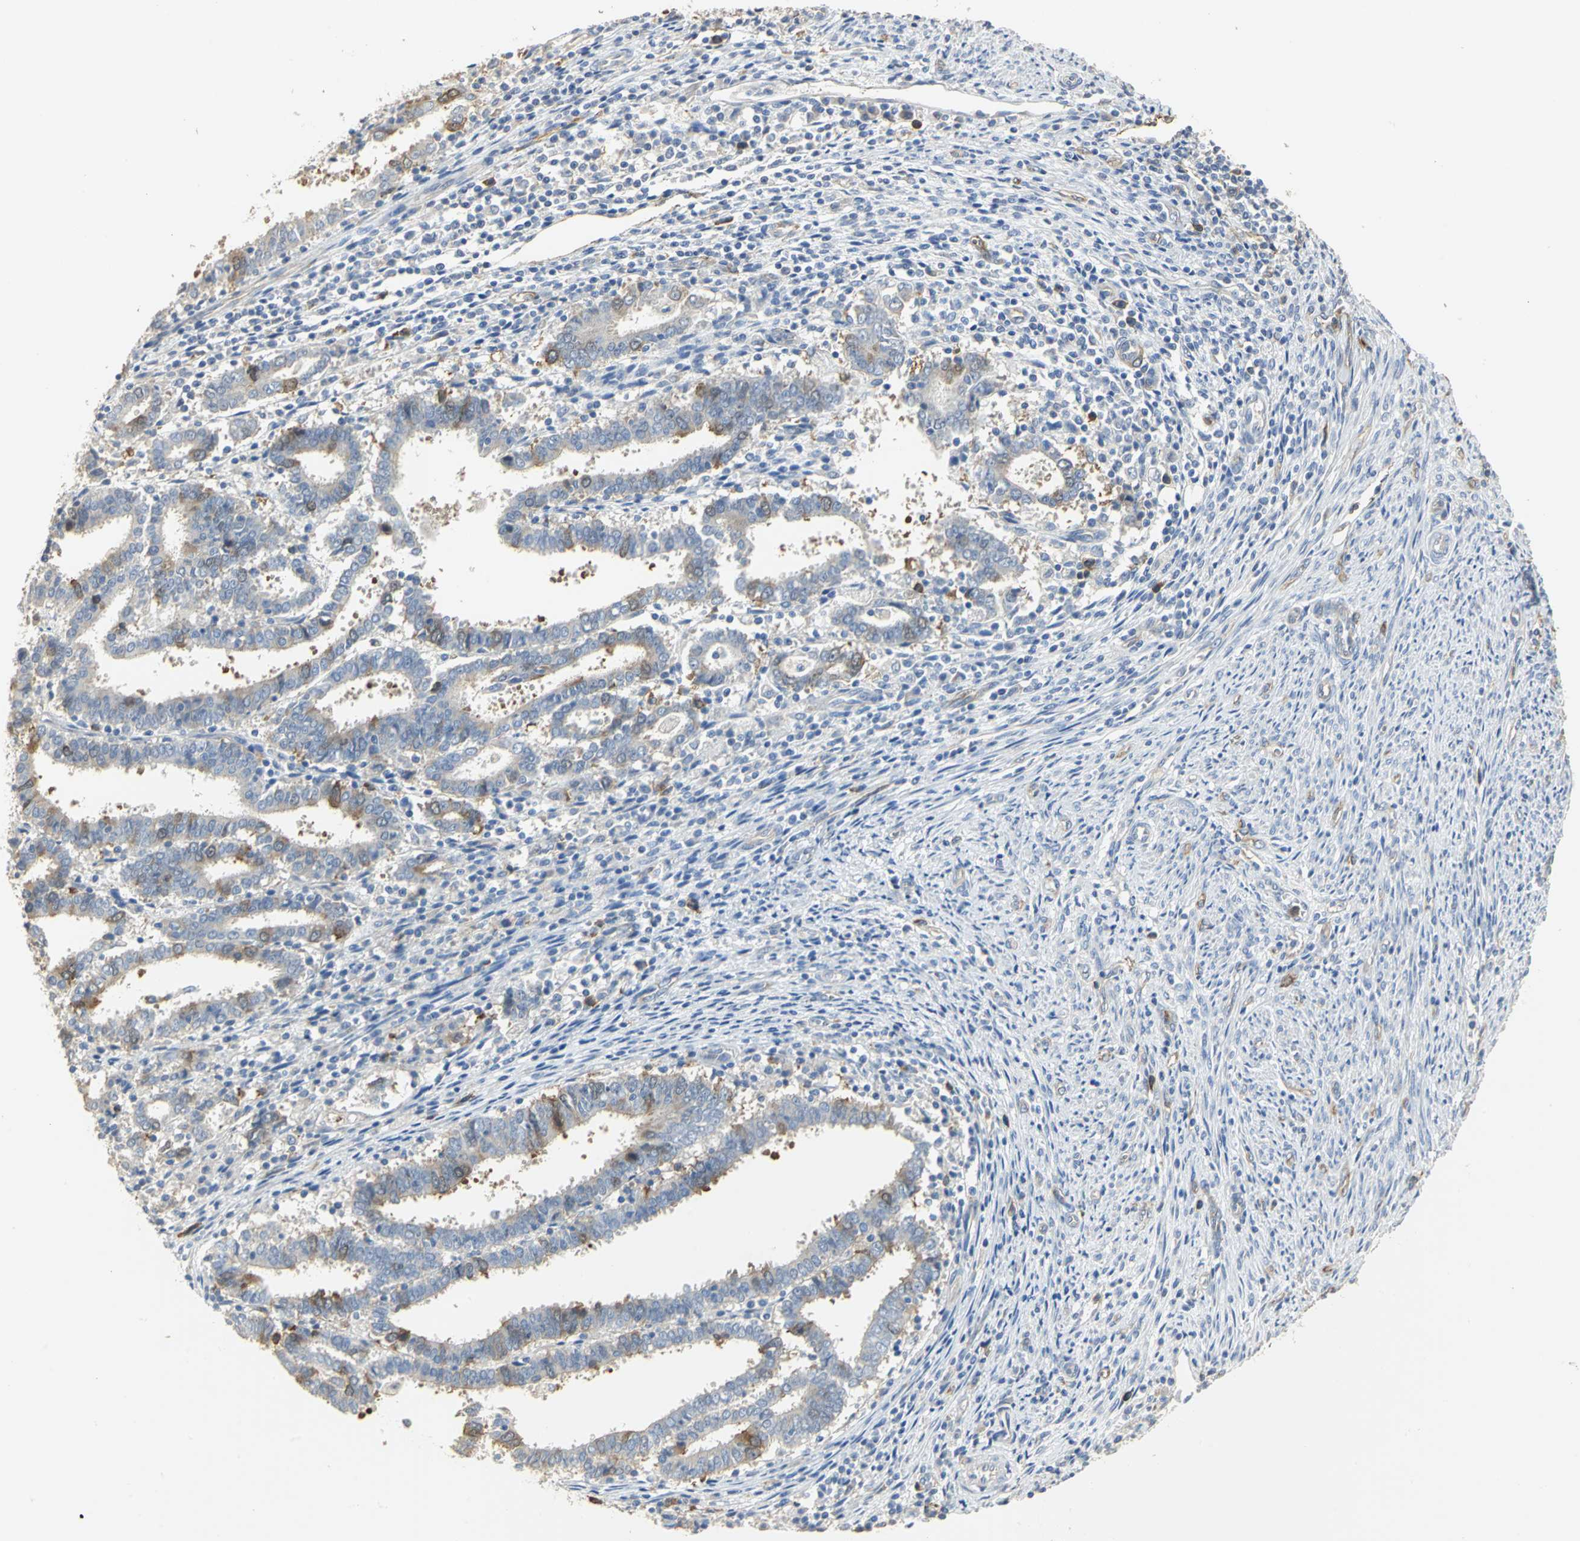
{"staining": {"intensity": "strong", "quantity": "<25%", "location": "cytoplasmic/membranous"}, "tissue": "endometrial cancer", "cell_type": "Tumor cells", "image_type": "cancer", "snomed": [{"axis": "morphology", "description": "Adenocarcinoma, NOS"}, {"axis": "topography", "description": "Uterus"}], "caption": "High-magnification brightfield microscopy of endometrial cancer stained with DAB (3,3'-diaminobenzidine) (brown) and counterstained with hematoxylin (blue). tumor cells exhibit strong cytoplasmic/membranous expression is appreciated in approximately<25% of cells. (IHC, brightfield microscopy, high magnification).", "gene": "DLGAP5", "patient": {"sex": "female", "age": 83}}